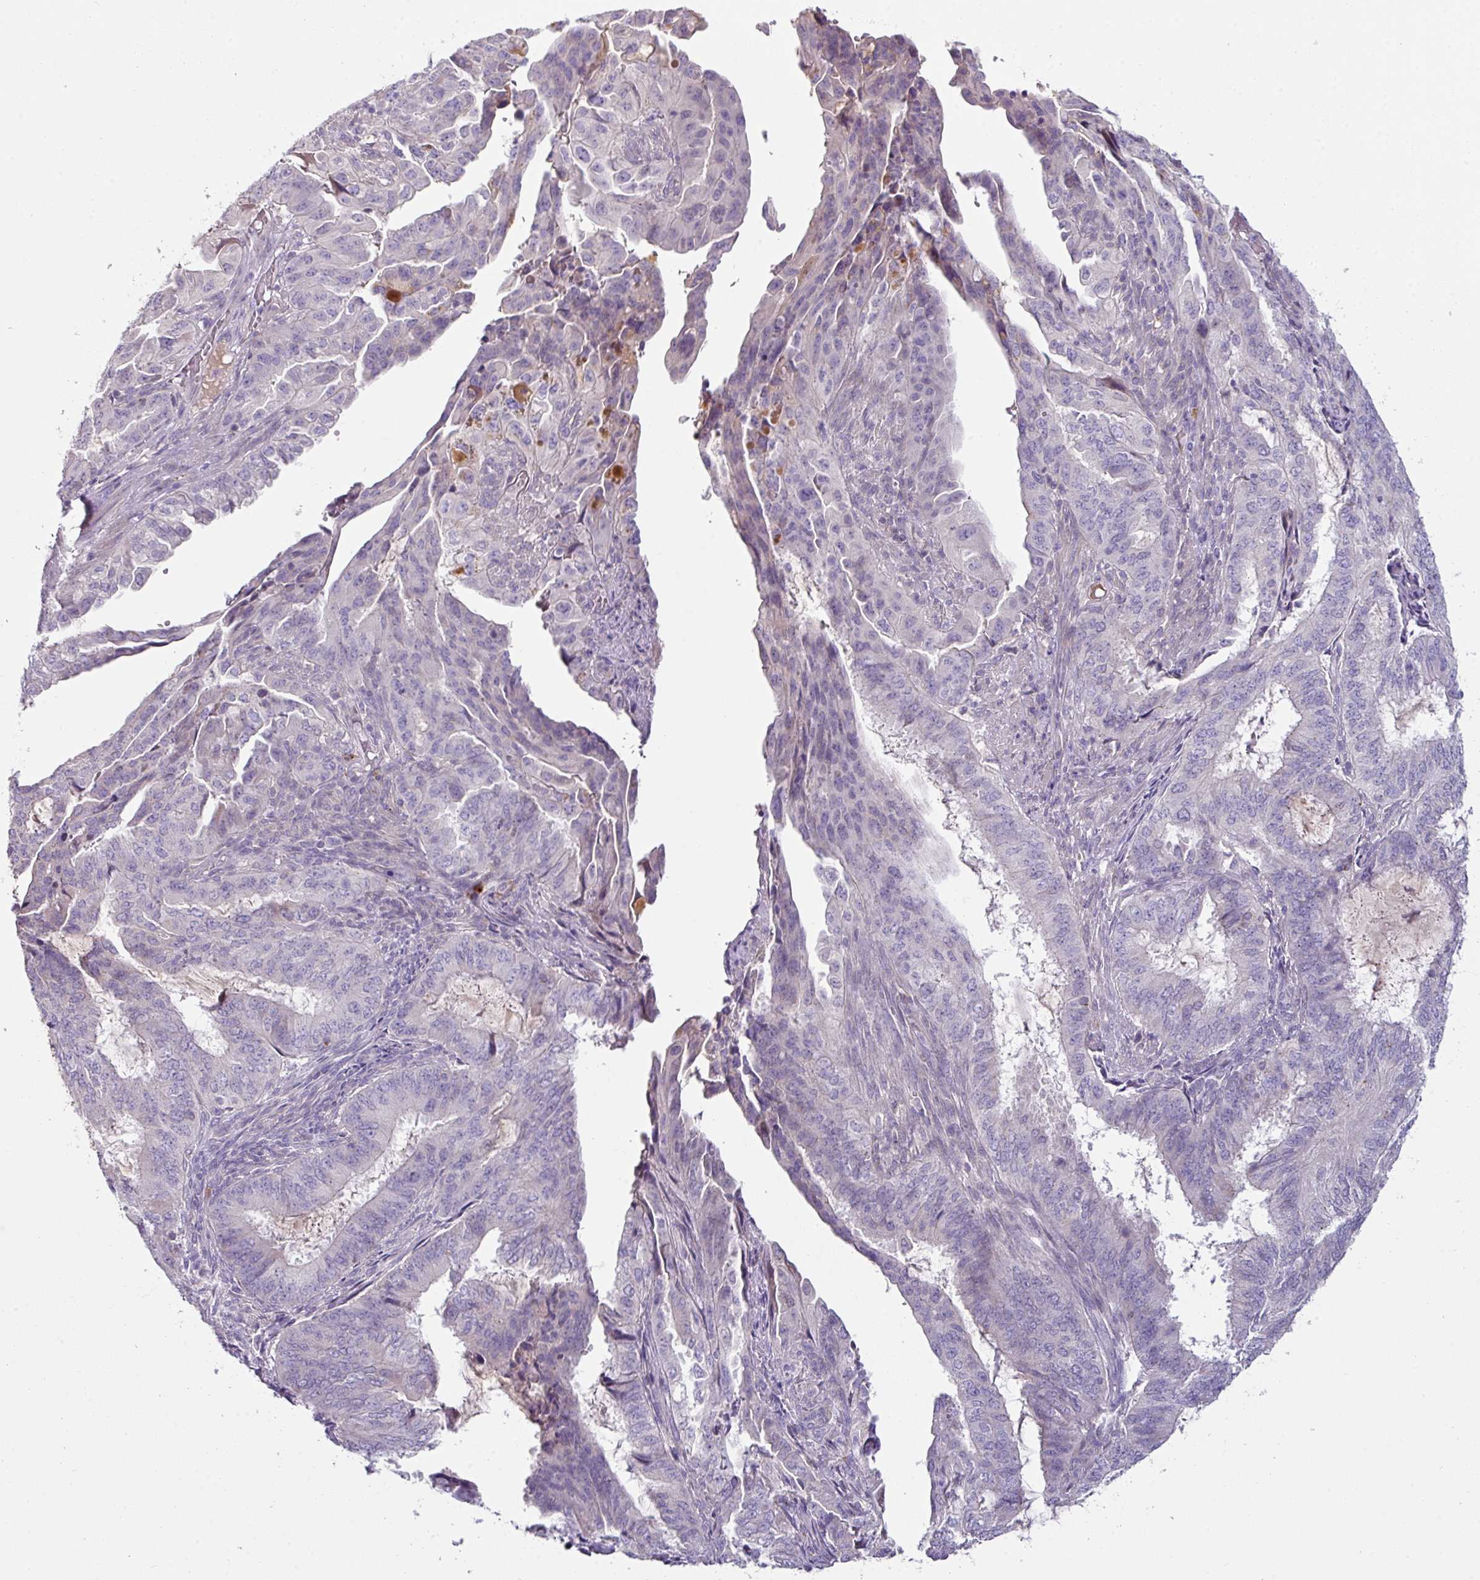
{"staining": {"intensity": "negative", "quantity": "none", "location": "none"}, "tissue": "endometrial cancer", "cell_type": "Tumor cells", "image_type": "cancer", "snomed": [{"axis": "morphology", "description": "Adenocarcinoma, NOS"}, {"axis": "topography", "description": "Endometrium"}], "caption": "There is no significant staining in tumor cells of endometrial cancer.", "gene": "SLAMF6", "patient": {"sex": "female", "age": 51}}